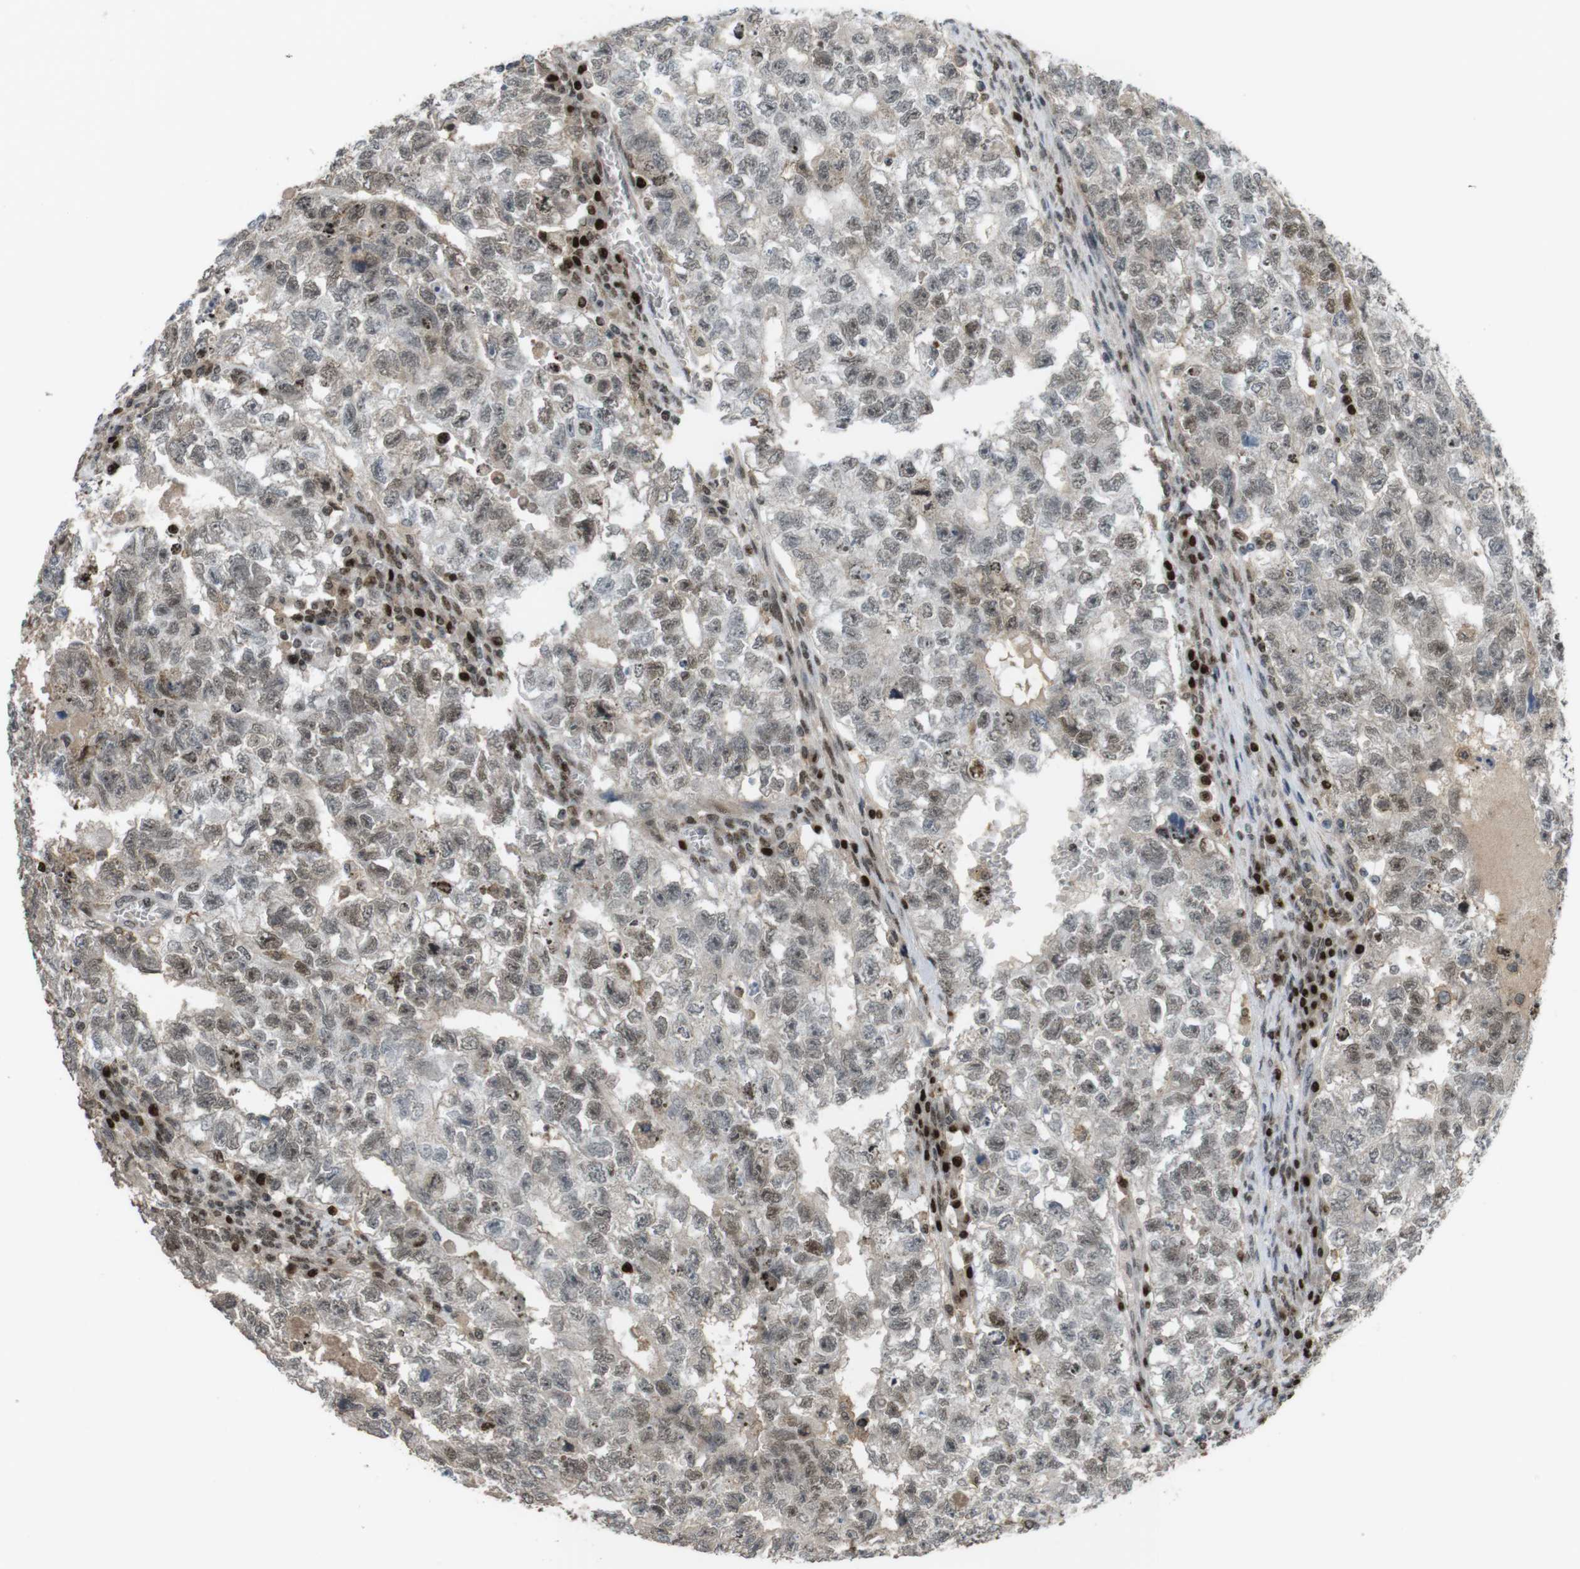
{"staining": {"intensity": "moderate", "quantity": ">75%", "location": "cytoplasmic/membranous,nuclear"}, "tissue": "testis cancer", "cell_type": "Tumor cells", "image_type": "cancer", "snomed": [{"axis": "morphology", "description": "Seminoma, NOS"}, {"axis": "morphology", "description": "Carcinoma, Embryonal, NOS"}, {"axis": "topography", "description": "Testis"}], "caption": "The photomicrograph shows staining of seminoma (testis), revealing moderate cytoplasmic/membranous and nuclear protein expression (brown color) within tumor cells.", "gene": "SUB1", "patient": {"sex": "male", "age": 38}}